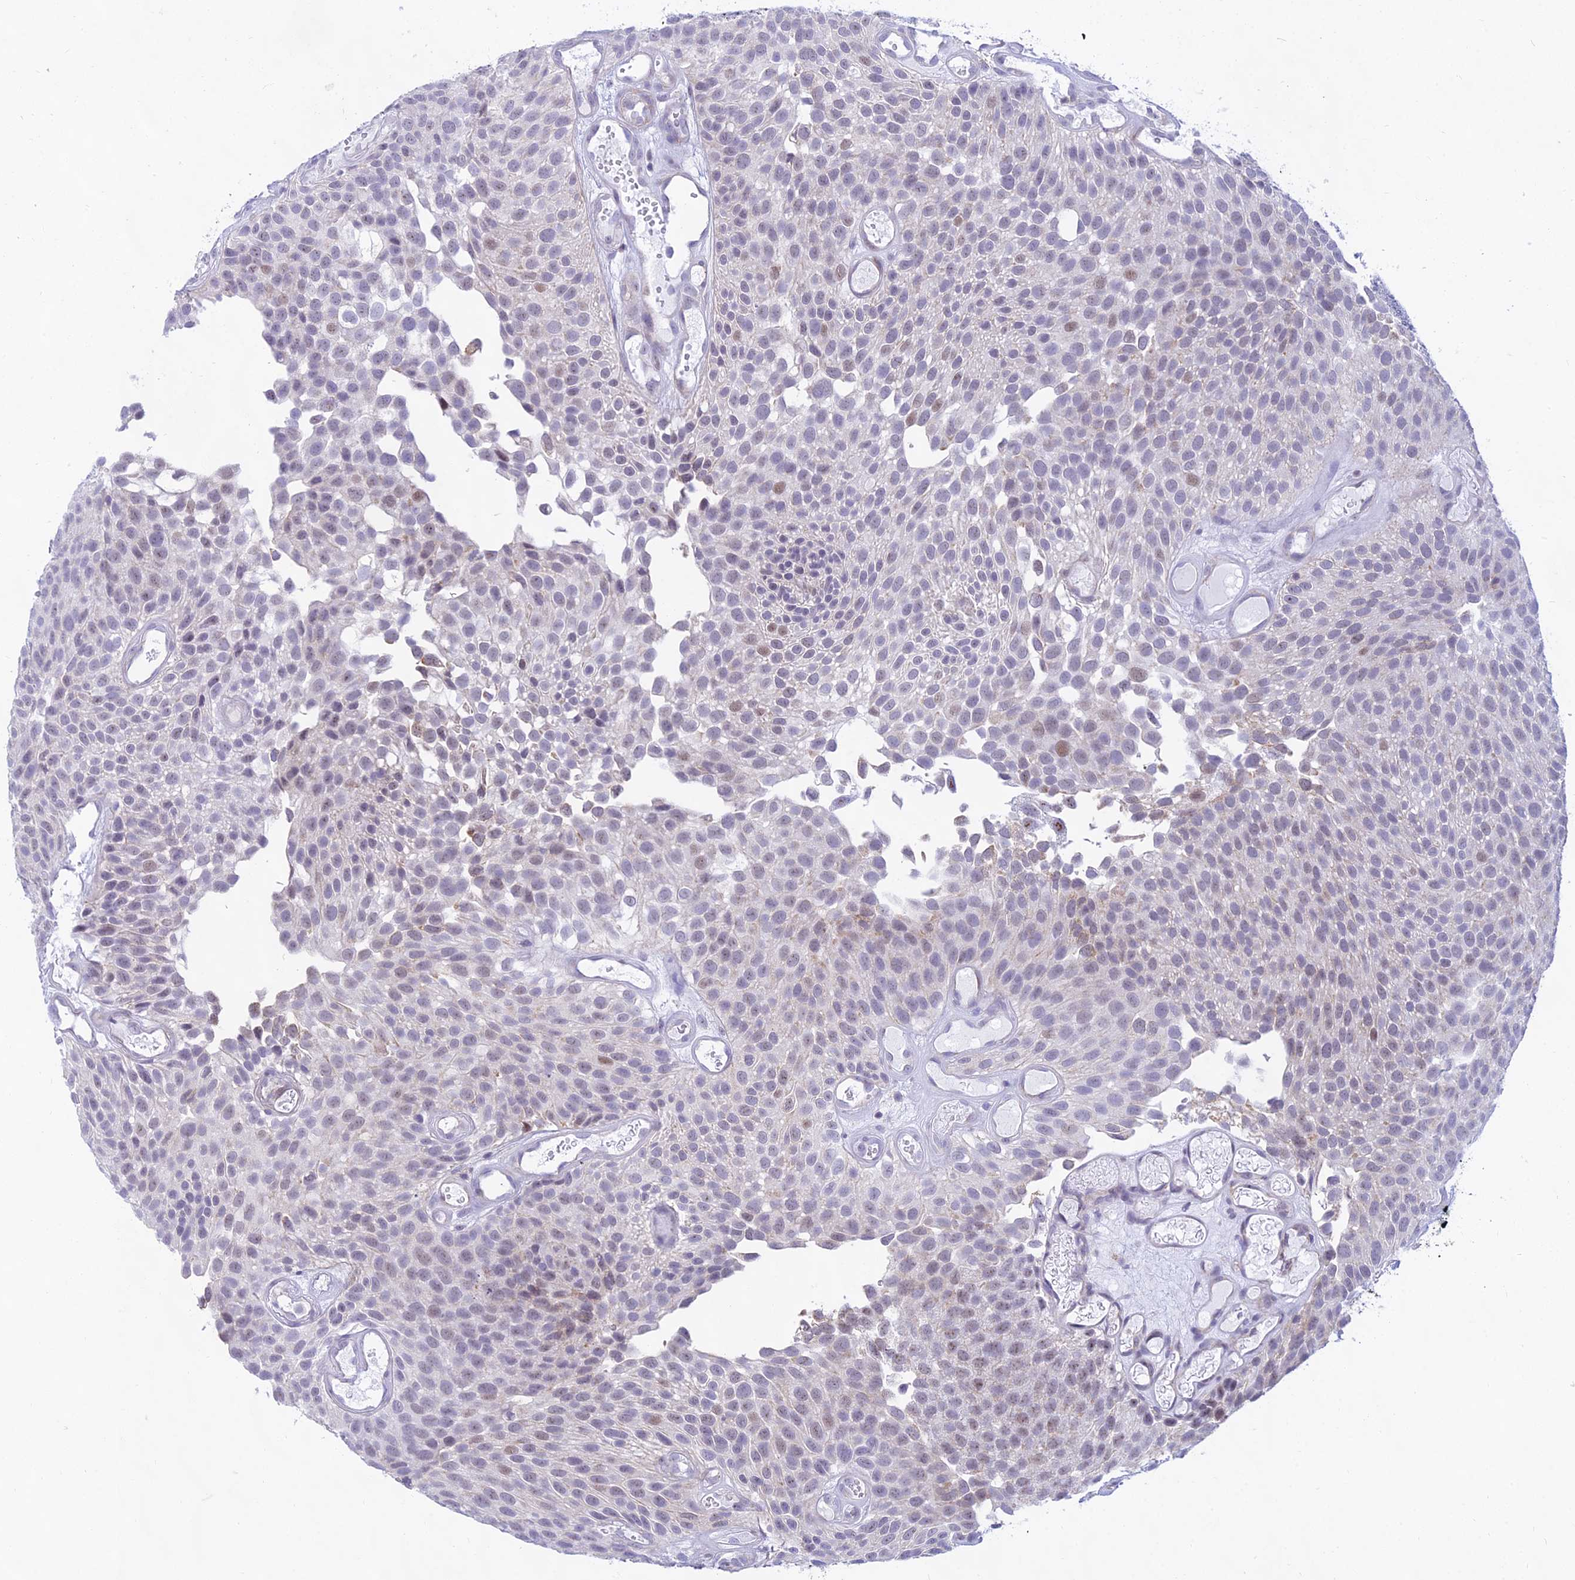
{"staining": {"intensity": "moderate", "quantity": "<25%", "location": "nuclear"}, "tissue": "urothelial cancer", "cell_type": "Tumor cells", "image_type": "cancer", "snomed": [{"axis": "morphology", "description": "Urothelial carcinoma, Low grade"}, {"axis": "topography", "description": "Urinary bladder"}], "caption": "Low-grade urothelial carcinoma tissue exhibits moderate nuclear expression in approximately <25% of tumor cells", "gene": "KRR1", "patient": {"sex": "male", "age": 89}}